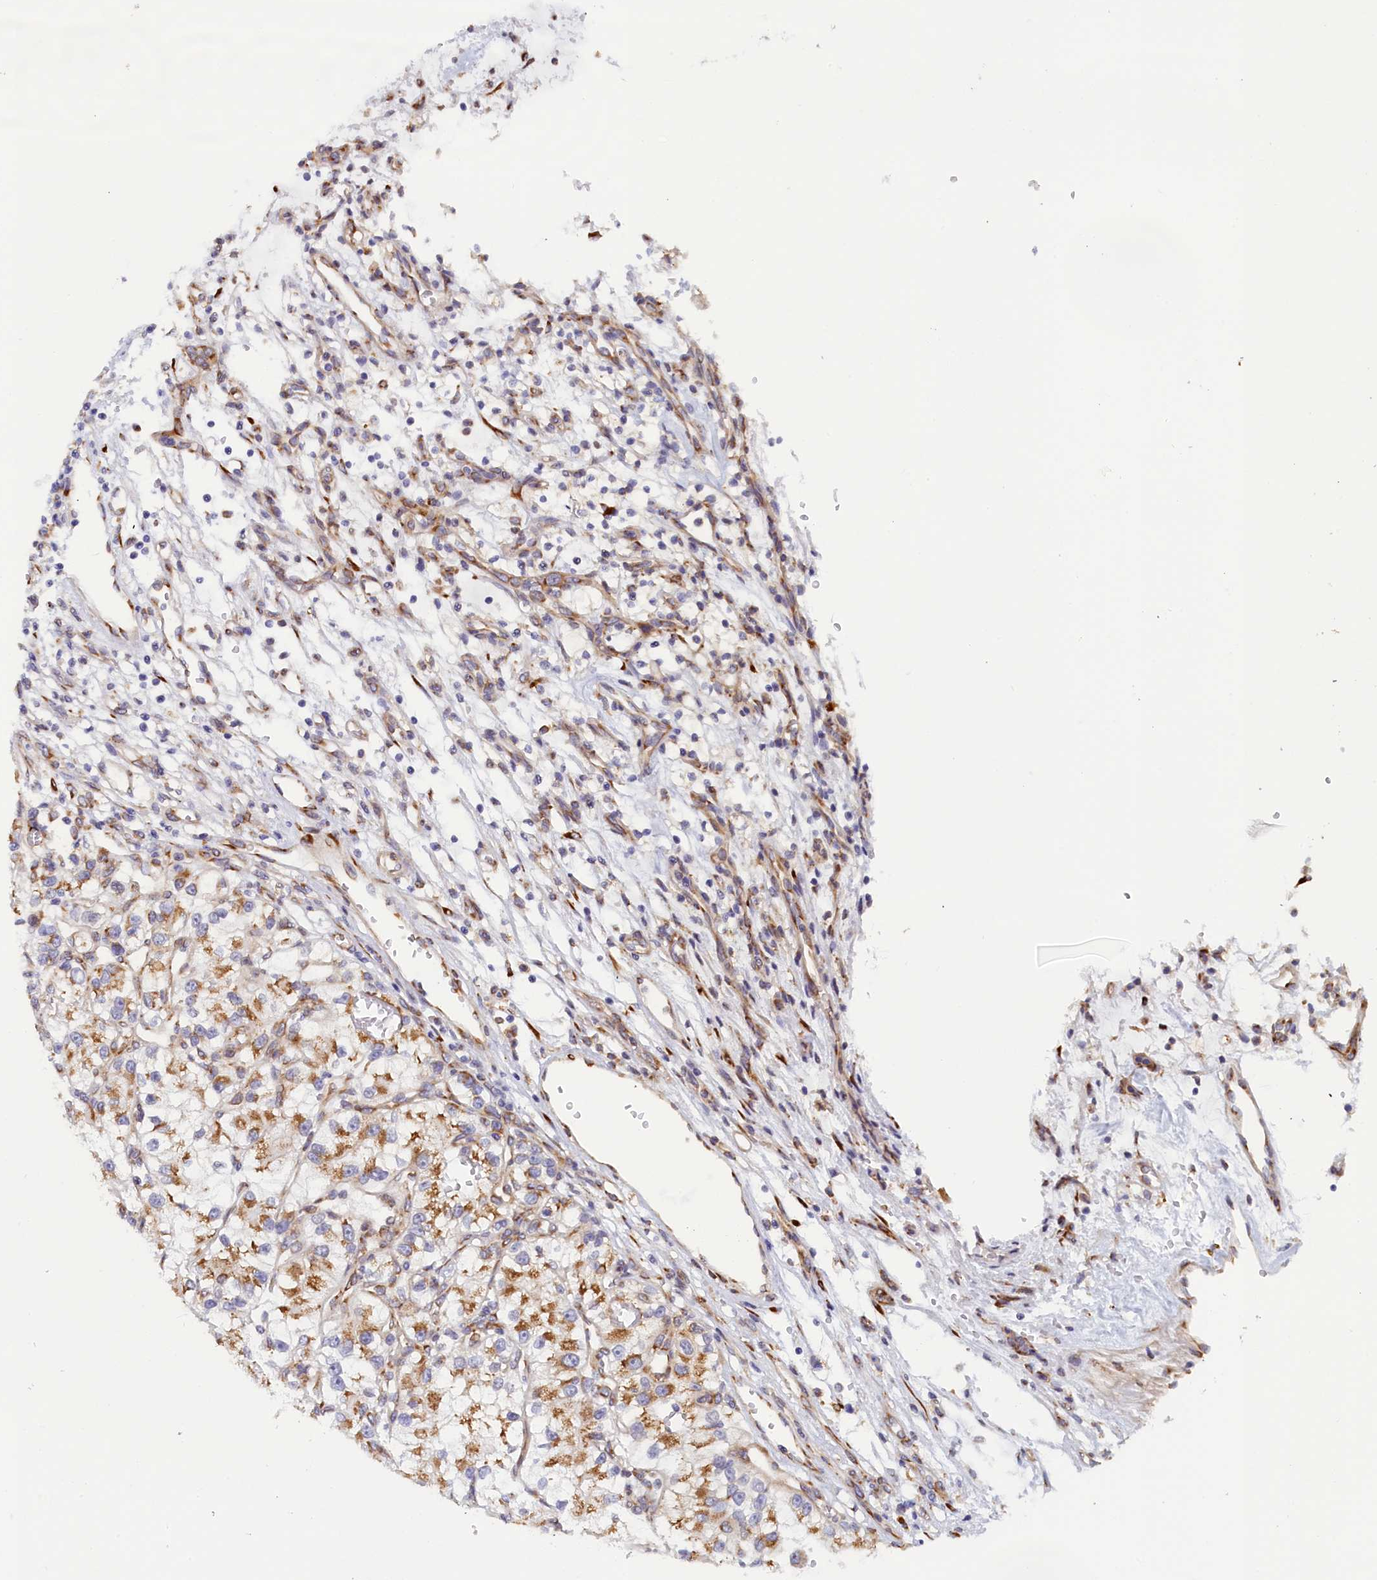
{"staining": {"intensity": "moderate", "quantity": "25%-75%", "location": "cytoplasmic/membranous"}, "tissue": "renal cancer", "cell_type": "Tumor cells", "image_type": "cancer", "snomed": [{"axis": "morphology", "description": "Adenocarcinoma, NOS"}, {"axis": "topography", "description": "Kidney"}], "caption": "Tumor cells exhibit moderate cytoplasmic/membranous staining in about 25%-75% of cells in renal adenocarcinoma.", "gene": "CCDC68", "patient": {"sex": "female", "age": 57}}